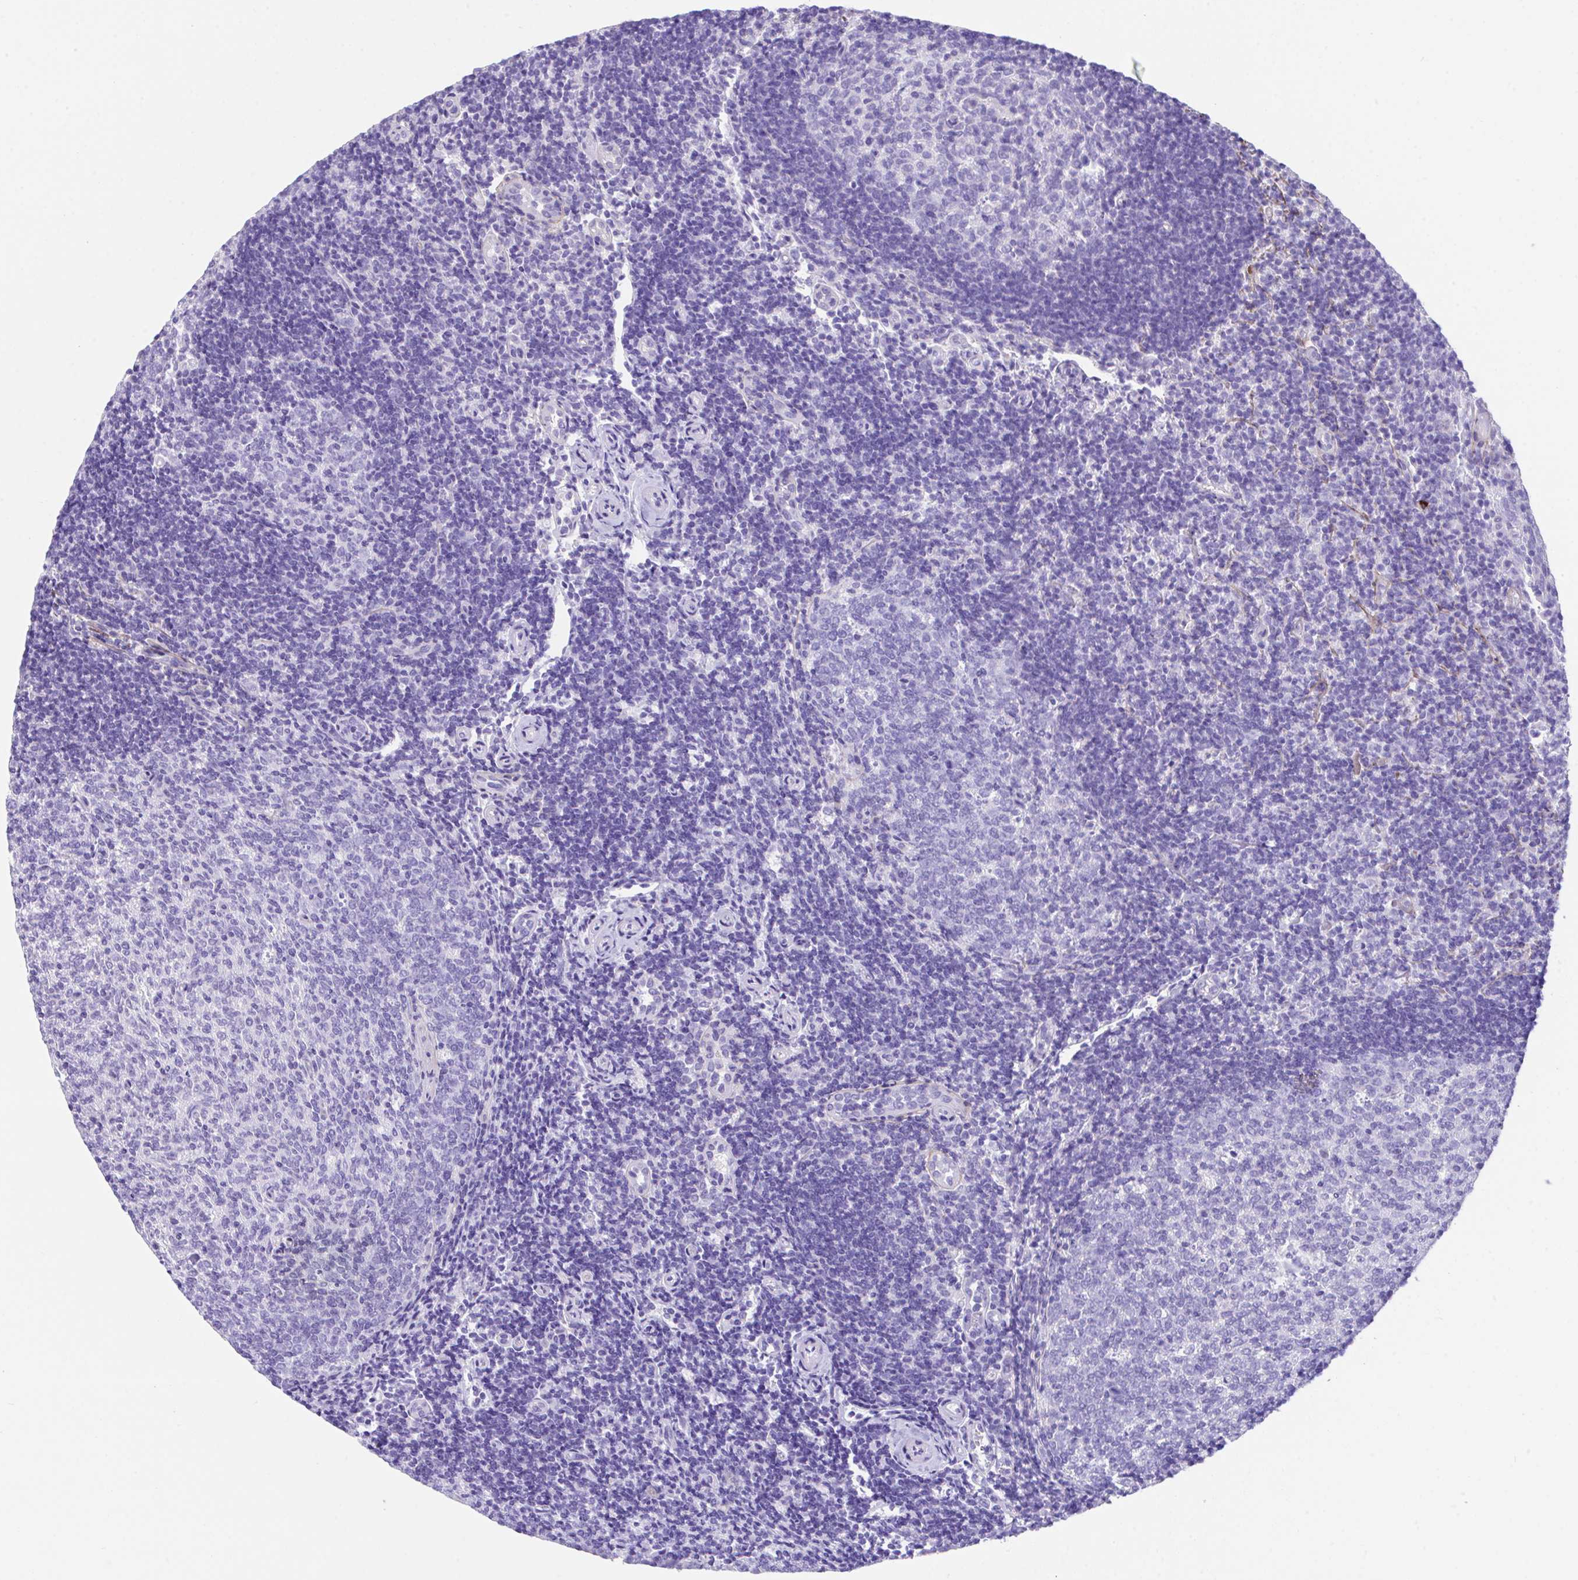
{"staining": {"intensity": "negative", "quantity": "none", "location": "none"}, "tissue": "tonsil", "cell_type": "Germinal center cells", "image_type": "normal", "snomed": [{"axis": "morphology", "description": "Normal tissue, NOS"}, {"axis": "topography", "description": "Tonsil"}], "caption": "The image exhibits no significant expression in germinal center cells of tonsil. The staining is performed using DAB (3,3'-diaminobenzidine) brown chromogen with nuclei counter-stained in using hematoxylin.", "gene": "SLC16A6", "patient": {"sex": "female", "age": 10}}